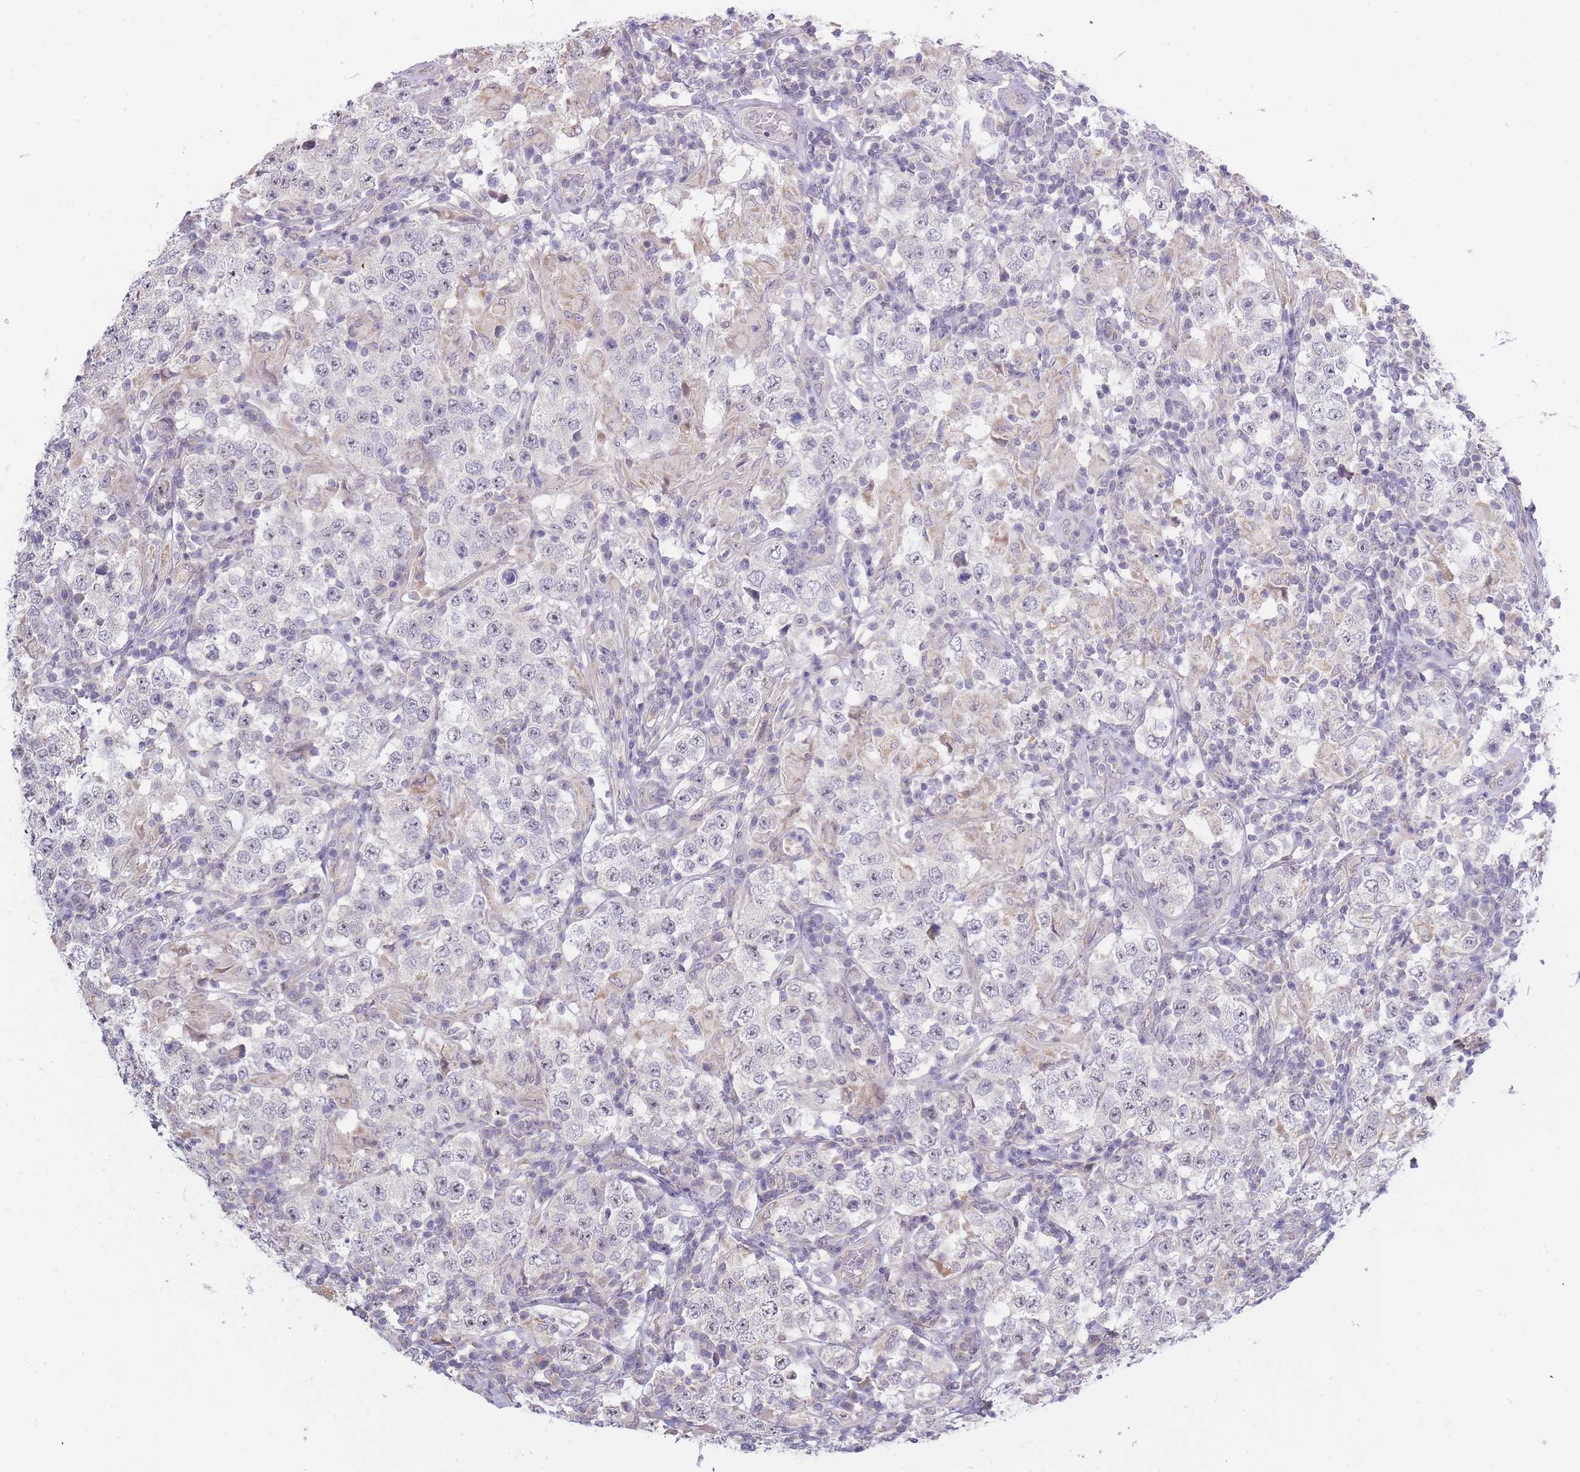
{"staining": {"intensity": "negative", "quantity": "none", "location": "none"}, "tissue": "testis cancer", "cell_type": "Tumor cells", "image_type": "cancer", "snomed": [{"axis": "morphology", "description": "Seminoma, NOS"}, {"axis": "morphology", "description": "Carcinoma, Embryonal, NOS"}, {"axis": "topography", "description": "Testis"}], "caption": "Immunohistochemistry (IHC) photomicrograph of neoplastic tissue: testis cancer (embryonal carcinoma) stained with DAB (3,3'-diaminobenzidine) demonstrates no significant protein staining in tumor cells. (DAB IHC with hematoxylin counter stain).", "gene": "C19orf25", "patient": {"sex": "male", "age": 41}}